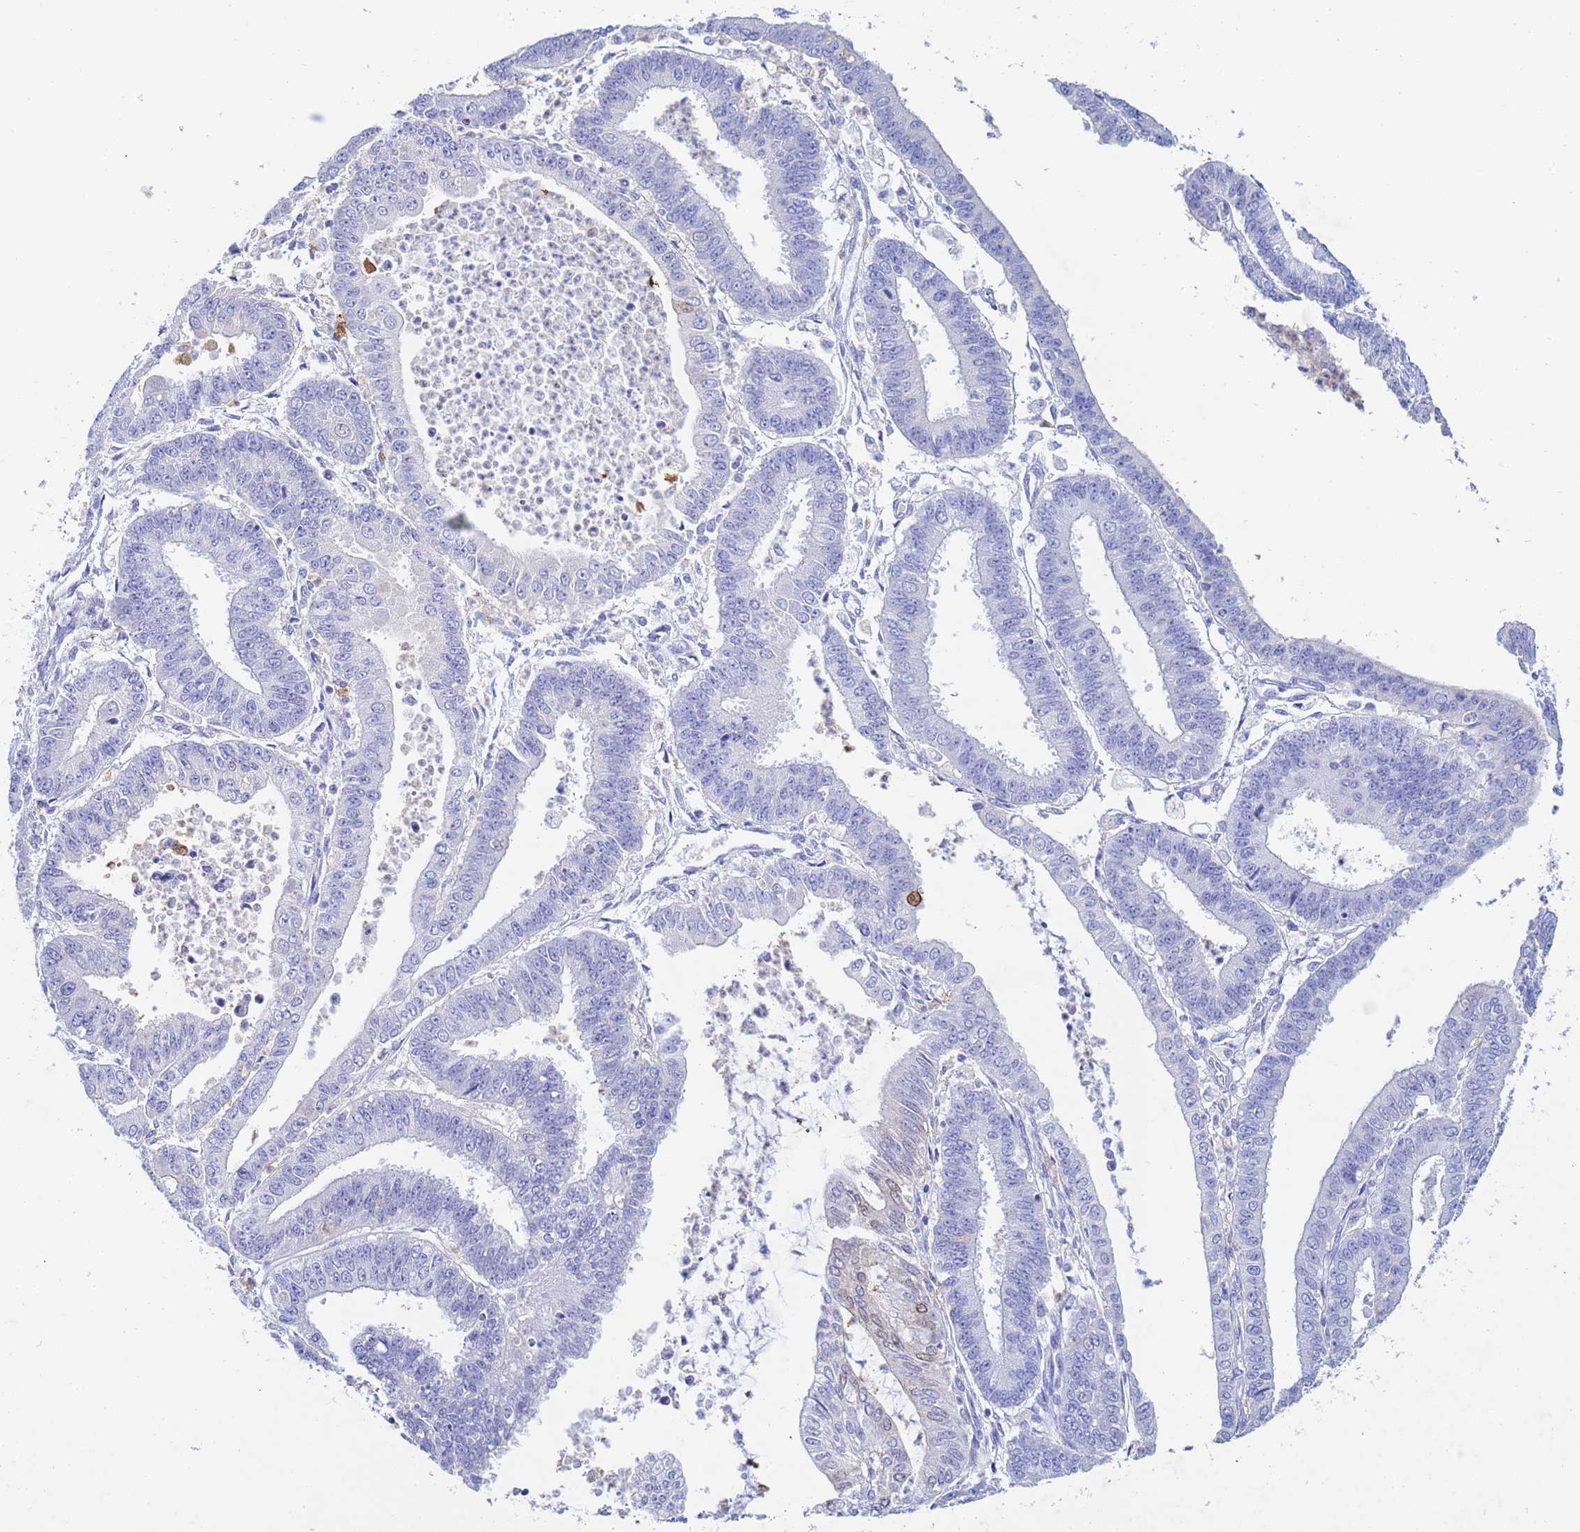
{"staining": {"intensity": "negative", "quantity": "none", "location": "none"}, "tissue": "endometrial cancer", "cell_type": "Tumor cells", "image_type": "cancer", "snomed": [{"axis": "morphology", "description": "Adenocarcinoma, NOS"}, {"axis": "topography", "description": "Endometrium"}], "caption": "Histopathology image shows no protein positivity in tumor cells of endometrial cancer tissue.", "gene": "CSTB", "patient": {"sex": "female", "age": 73}}